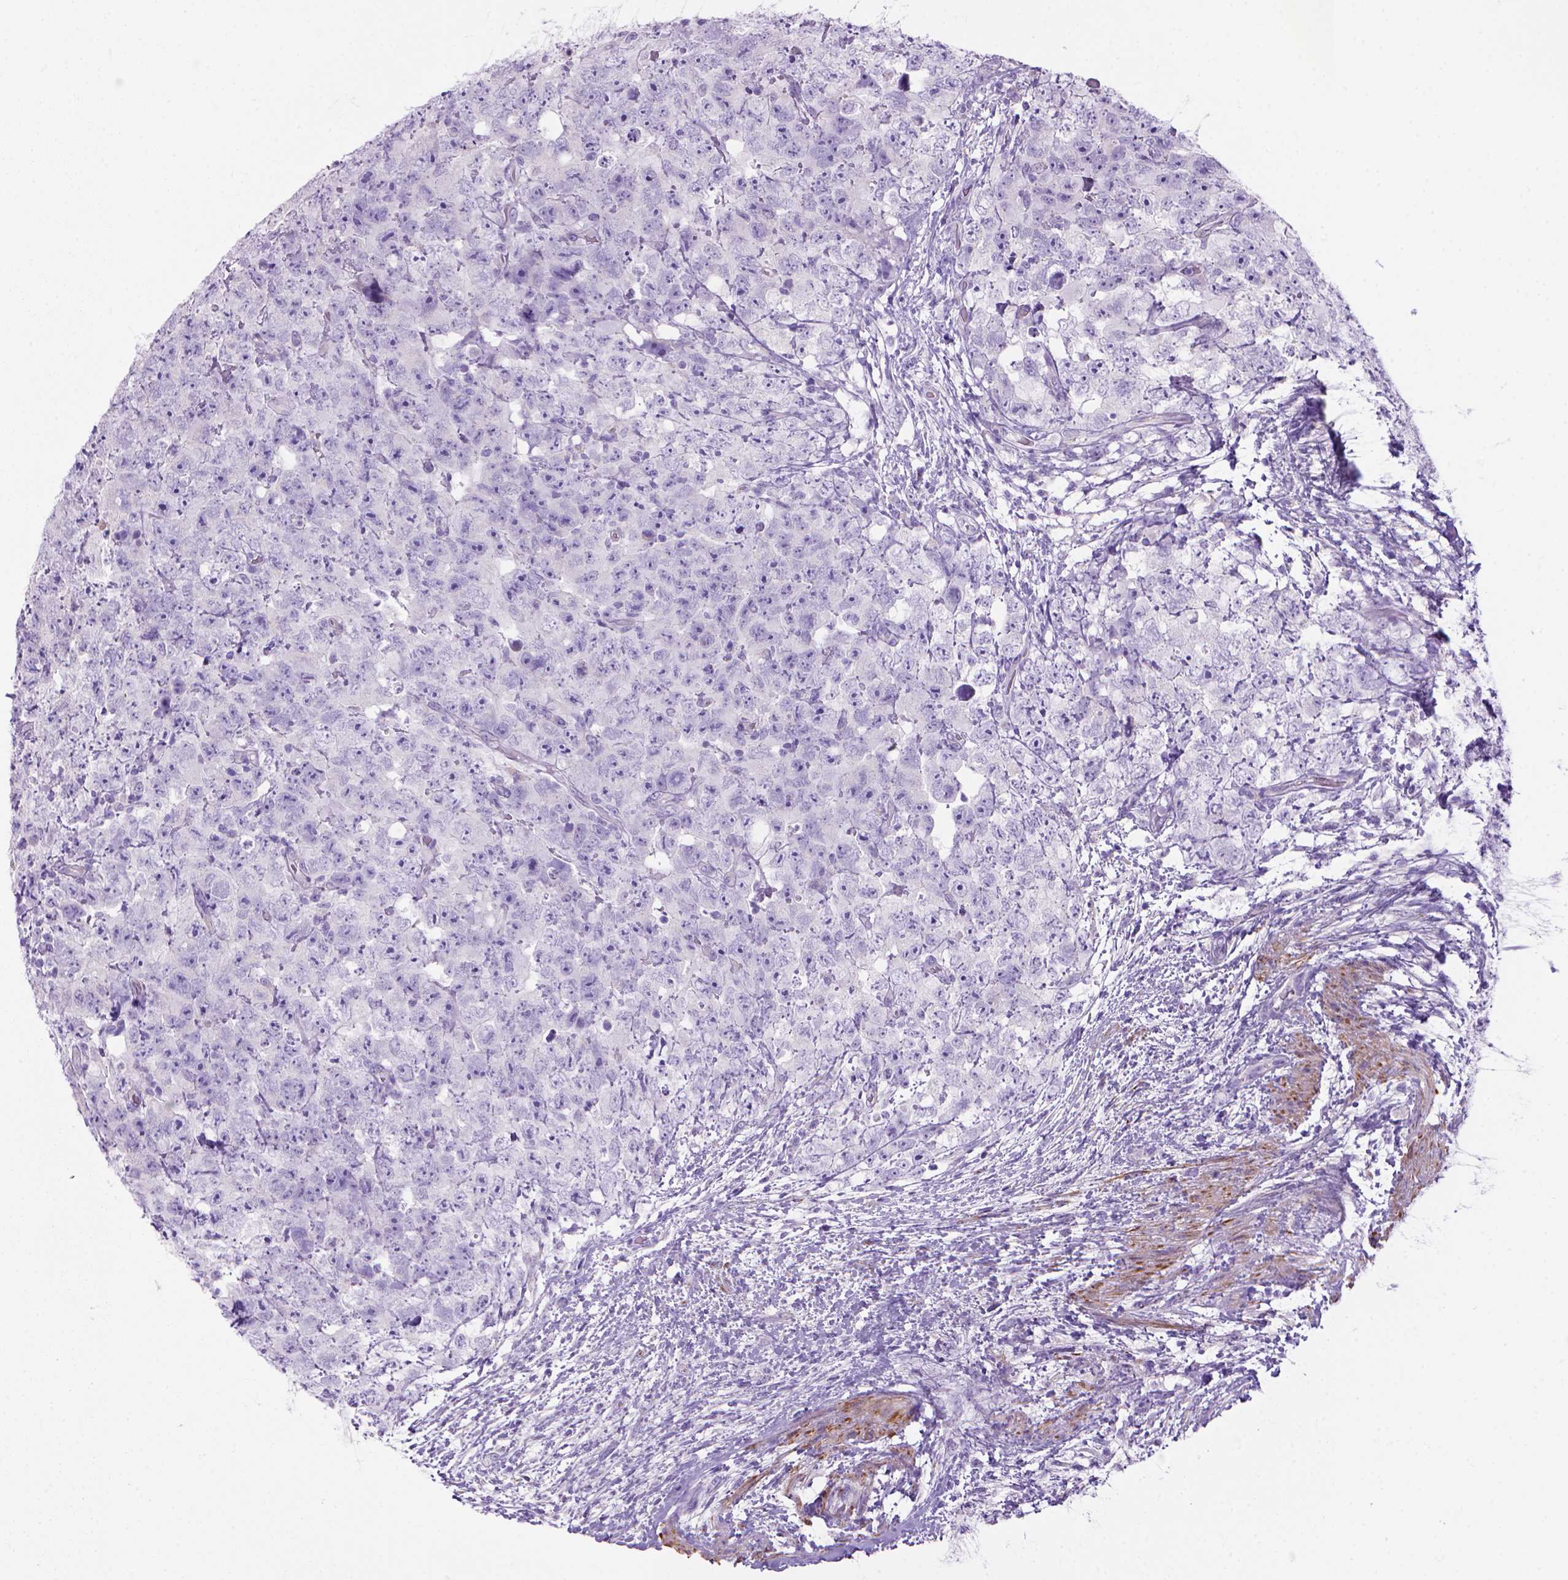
{"staining": {"intensity": "negative", "quantity": "none", "location": "none"}, "tissue": "testis cancer", "cell_type": "Tumor cells", "image_type": "cancer", "snomed": [{"axis": "morphology", "description": "Carcinoma, Embryonal, NOS"}, {"axis": "topography", "description": "Testis"}], "caption": "Immunohistochemistry micrograph of neoplastic tissue: human embryonal carcinoma (testis) stained with DAB (3,3'-diaminobenzidine) displays no significant protein positivity in tumor cells. (Immunohistochemistry (ihc), brightfield microscopy, high magnification).", "gene": "ARHGEF33", "patient": {"sex": "male", "age": 24}}